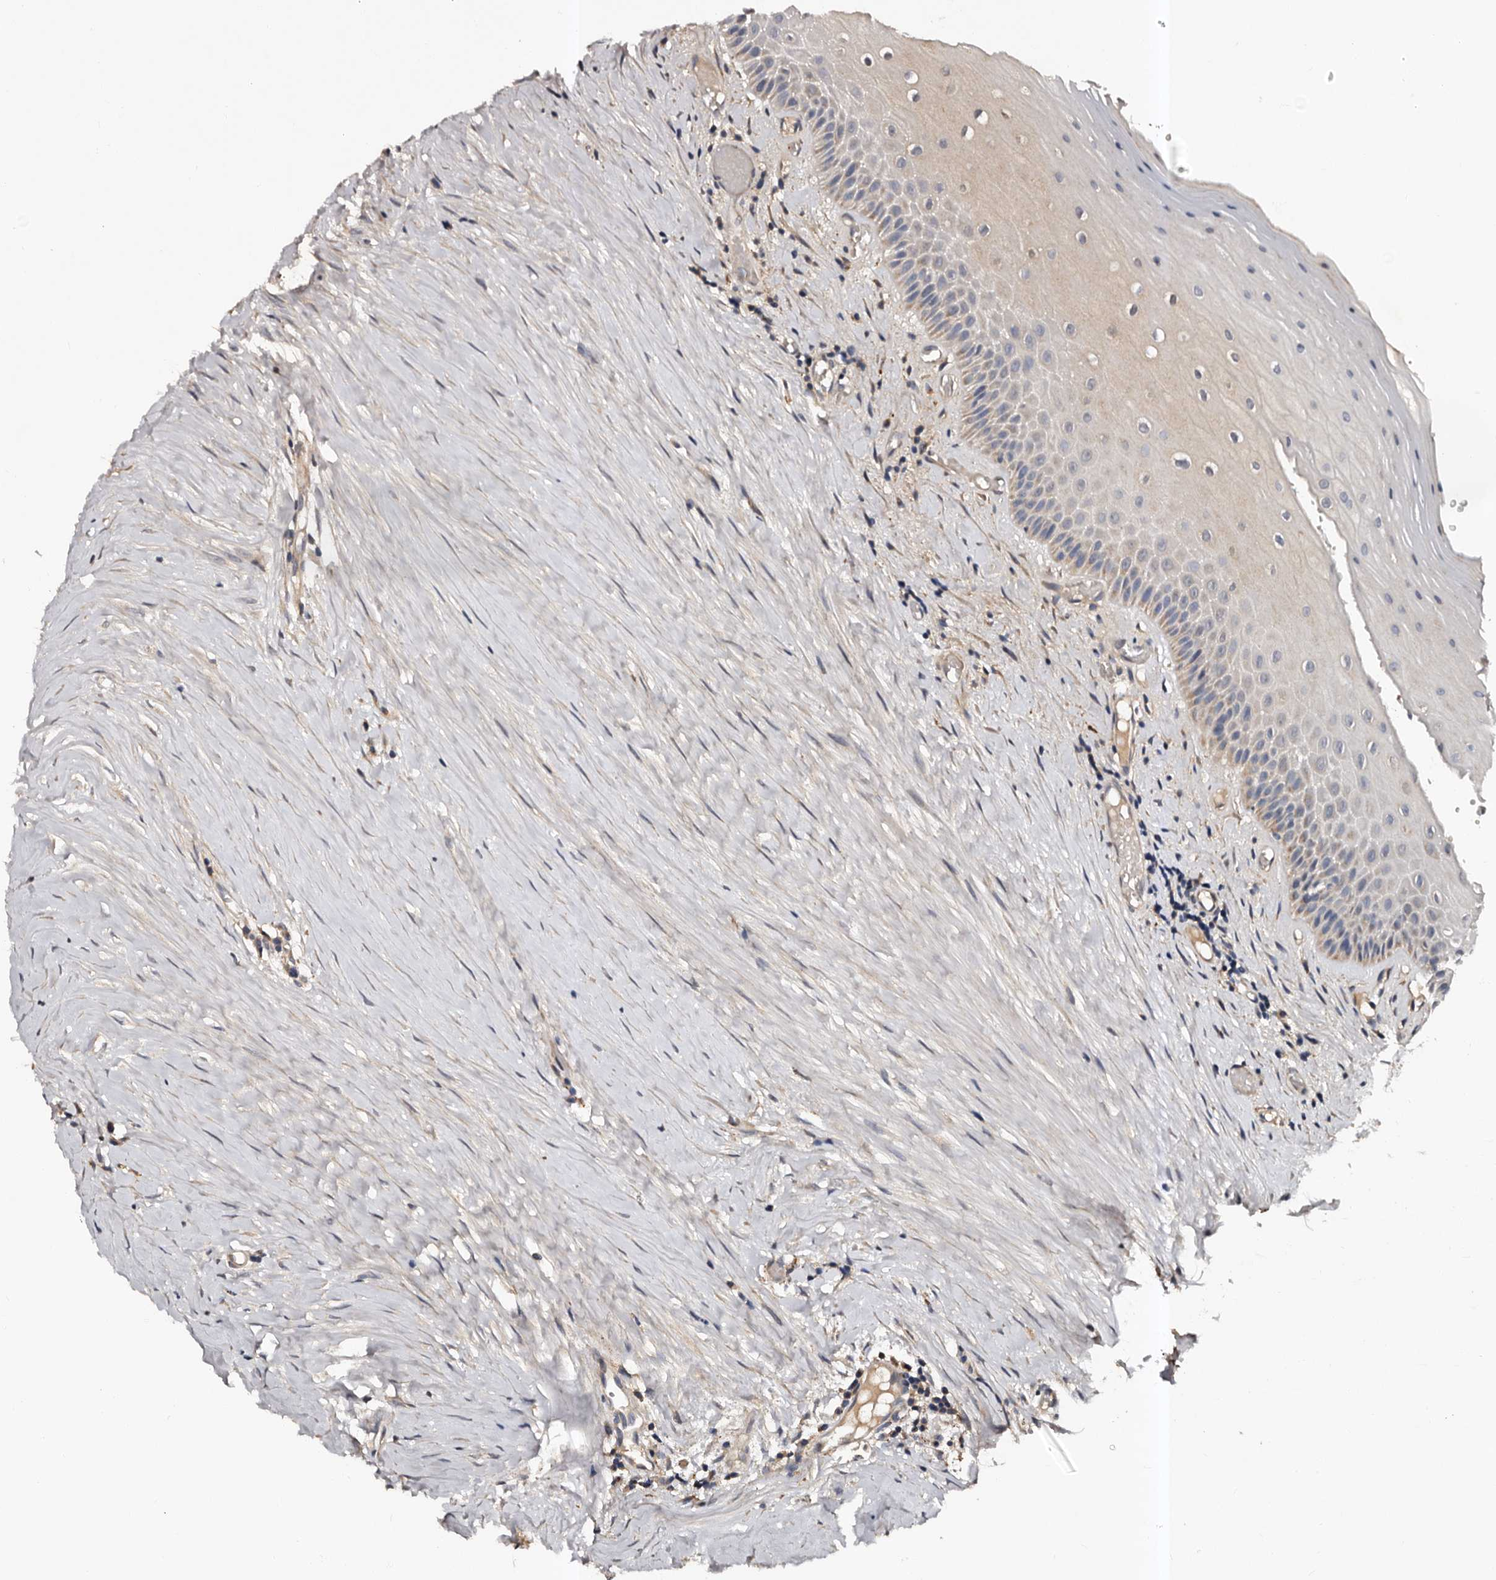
{"staining": {"intensity": "weak", "quantity": "25%-75%", "location": "cytoplasmic/membranous"}, "tissue": "oral mucosa", "cell_type": "Squamous epithelial cells", "image_type": "normal", "snomed": [{"axis": "morphology", "description": "Normal tissue, NOS"}, {"axis": "topography", "description": "Skeletal muscle"}, {"axis": "topography", "description": "Oral tissue"}, {"axis": "topography", "description": "Peripheral nerve tissue"}], "caption": "The photomicrograph demonstrates immunohistochemical staining of normal oral mucosa. There is weak cytoplasmic/membranous positivity is identified in approximately 25%-75% of squamous epithelial cells.", "gene": "ADCK5", "patient": {"sex": "female", "age": 84}}